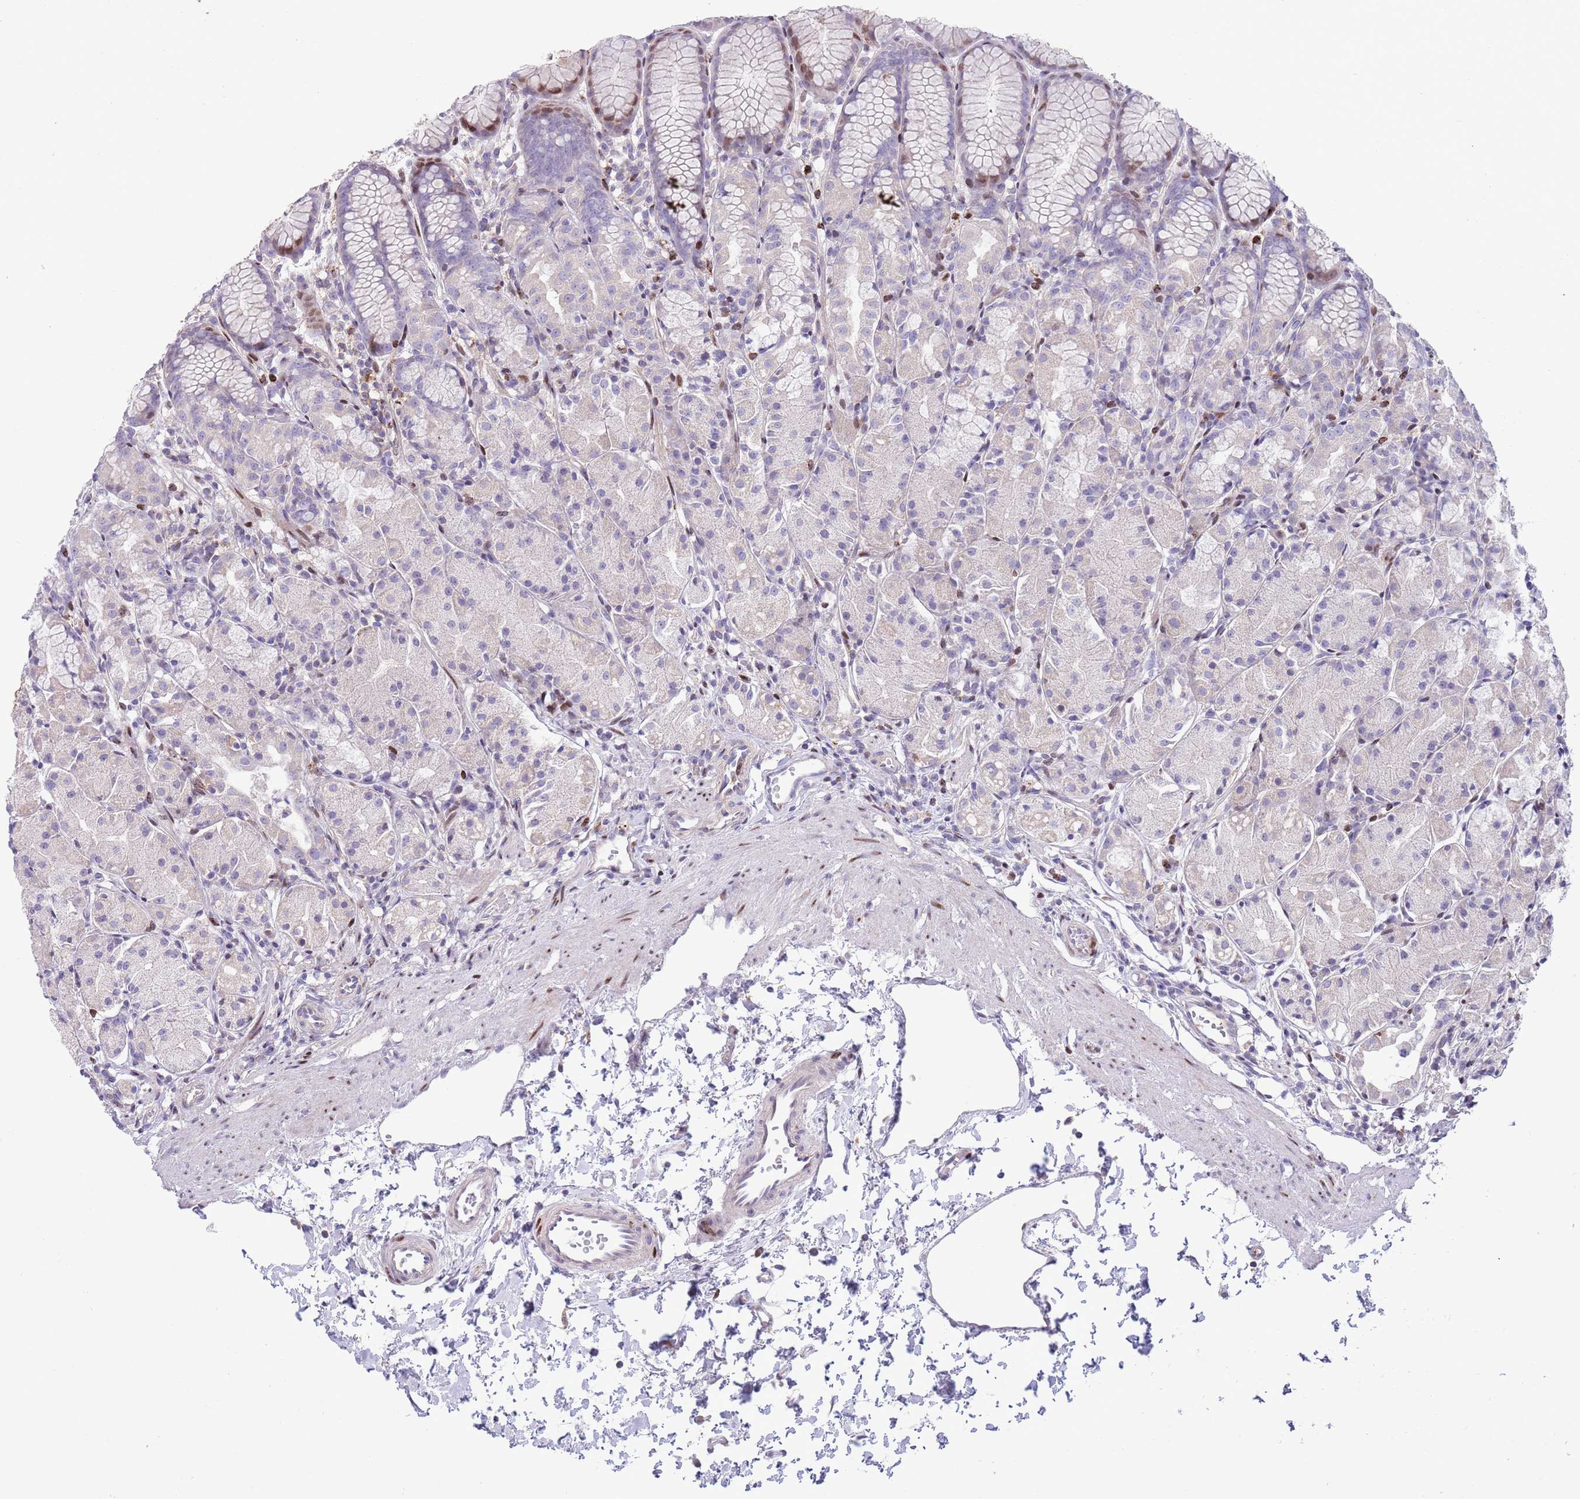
{"staining": {"intensity": "moderate", "quantity": "<25%", "location": "nuclear"}, "tissue": "stomach", "cell_type": "Glandular cells", "image_type": "normal", "snomed": [{"axis": "morphology", "description": "Normal tissue, NOS"}, {"axis": "topography", "description": "Stomach, upper"}], "caption": "Immunohistochemistry staining of normal stomach, which reveals low levels of moderate nuclear expression in approximately <25% of glandular cells indicating moderate nuclear protein expression. The staining was performed using DAB (brown) for protein detection and nuclei were counterstained in hematoxylin (blue).", "gene": "ANO8", "patient": {"sex": "male", "age": 47}}